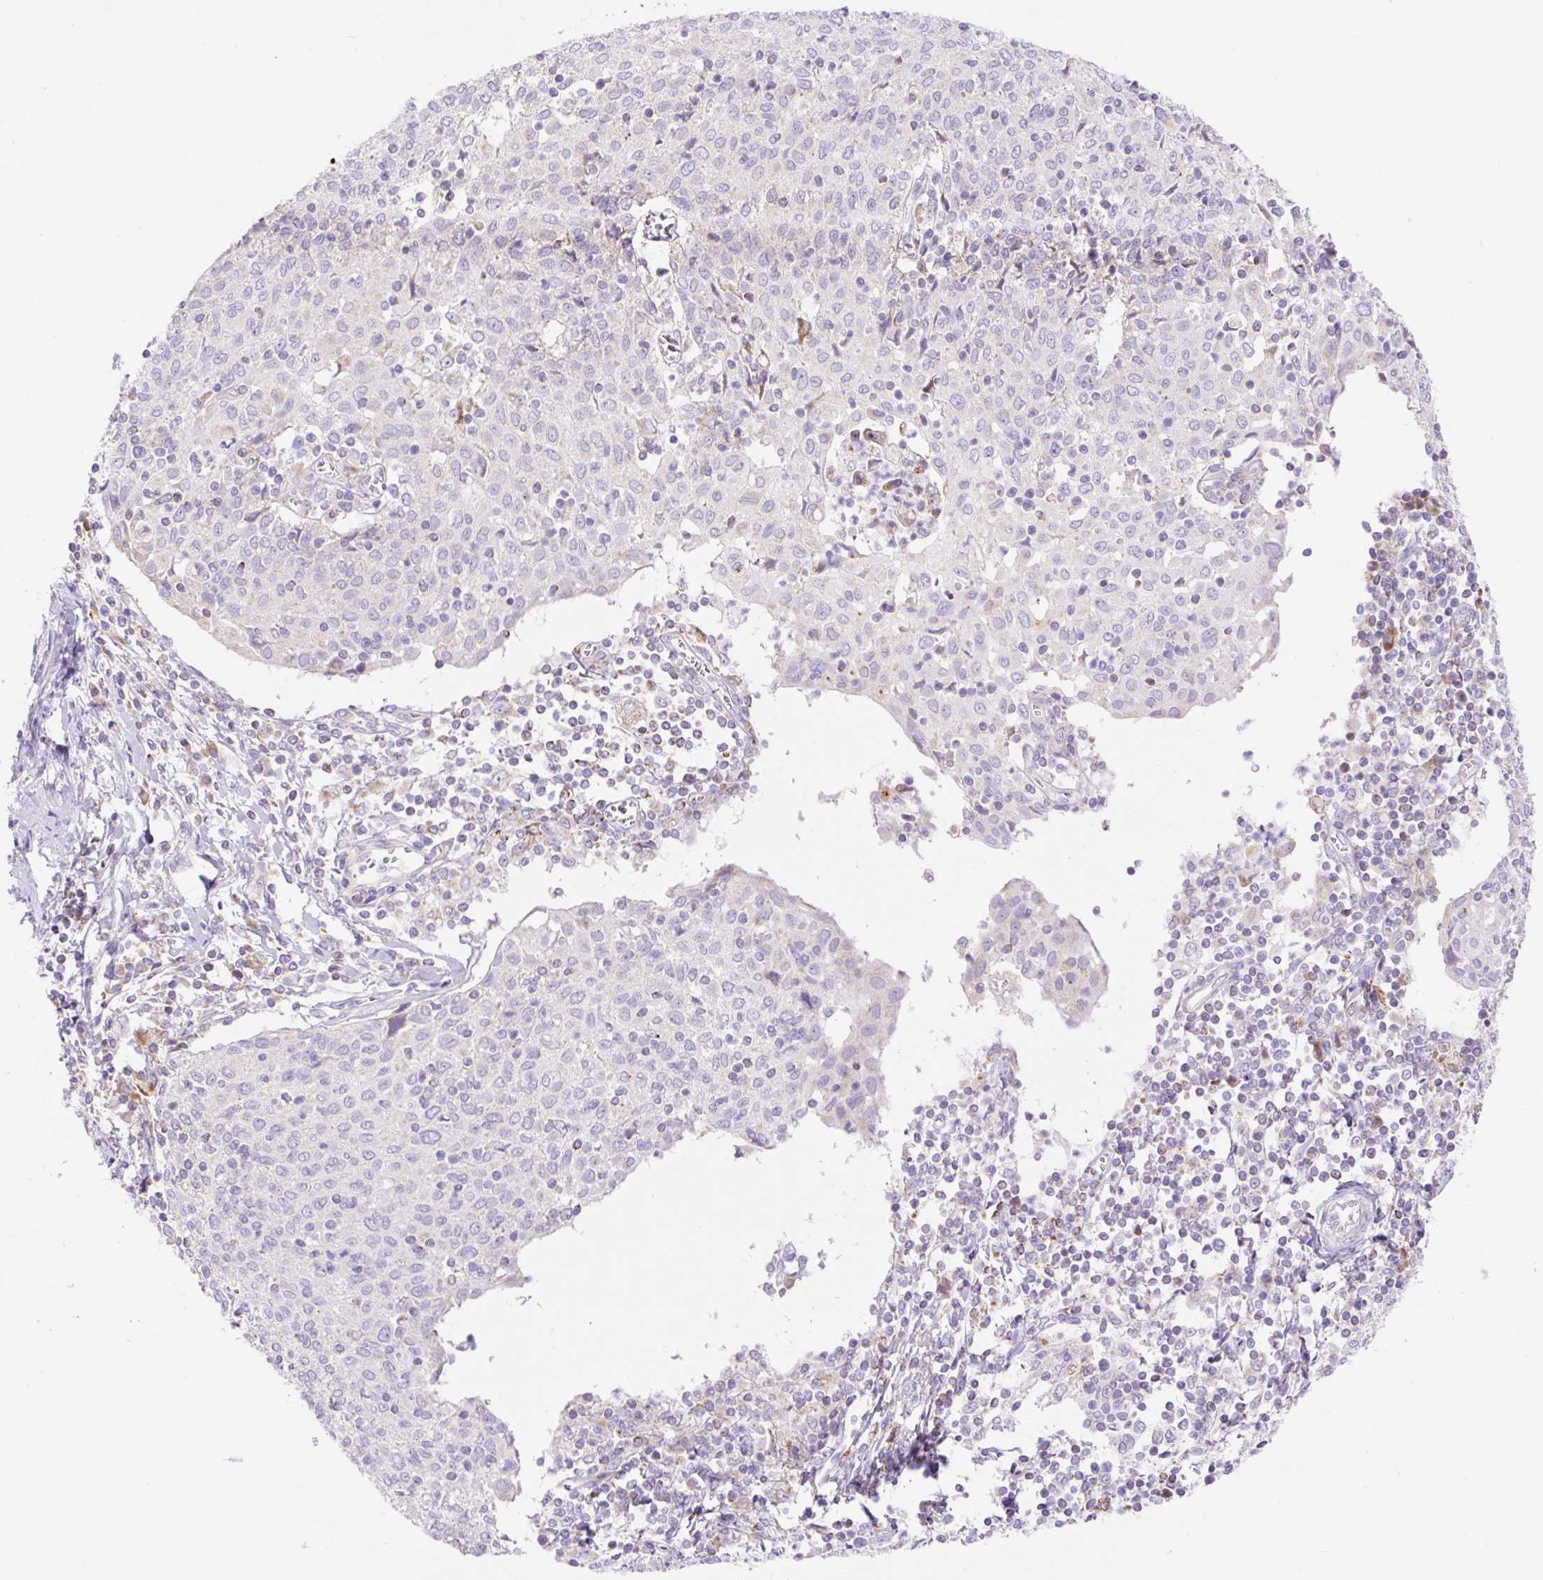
{"staining": {"intensity": "negative", "quantity": "none", "location": "none"}, "tissue": "cervical cancer", "cell_type": "Tumor cells", "image_type": "cancer", "snomed": [{"axis": "morphology", "description": "Squamous cell carcinoma, NOS"}, {"axis": "topography", "description": "Cervix"}], "caption": "This is a histopathology image of immunohistochemistry (IHC) staining of cervical cancer, which shows no staining in tumor cells.", "gene": "ETNK2", "patient": {"sex": "female", "age": 52}}